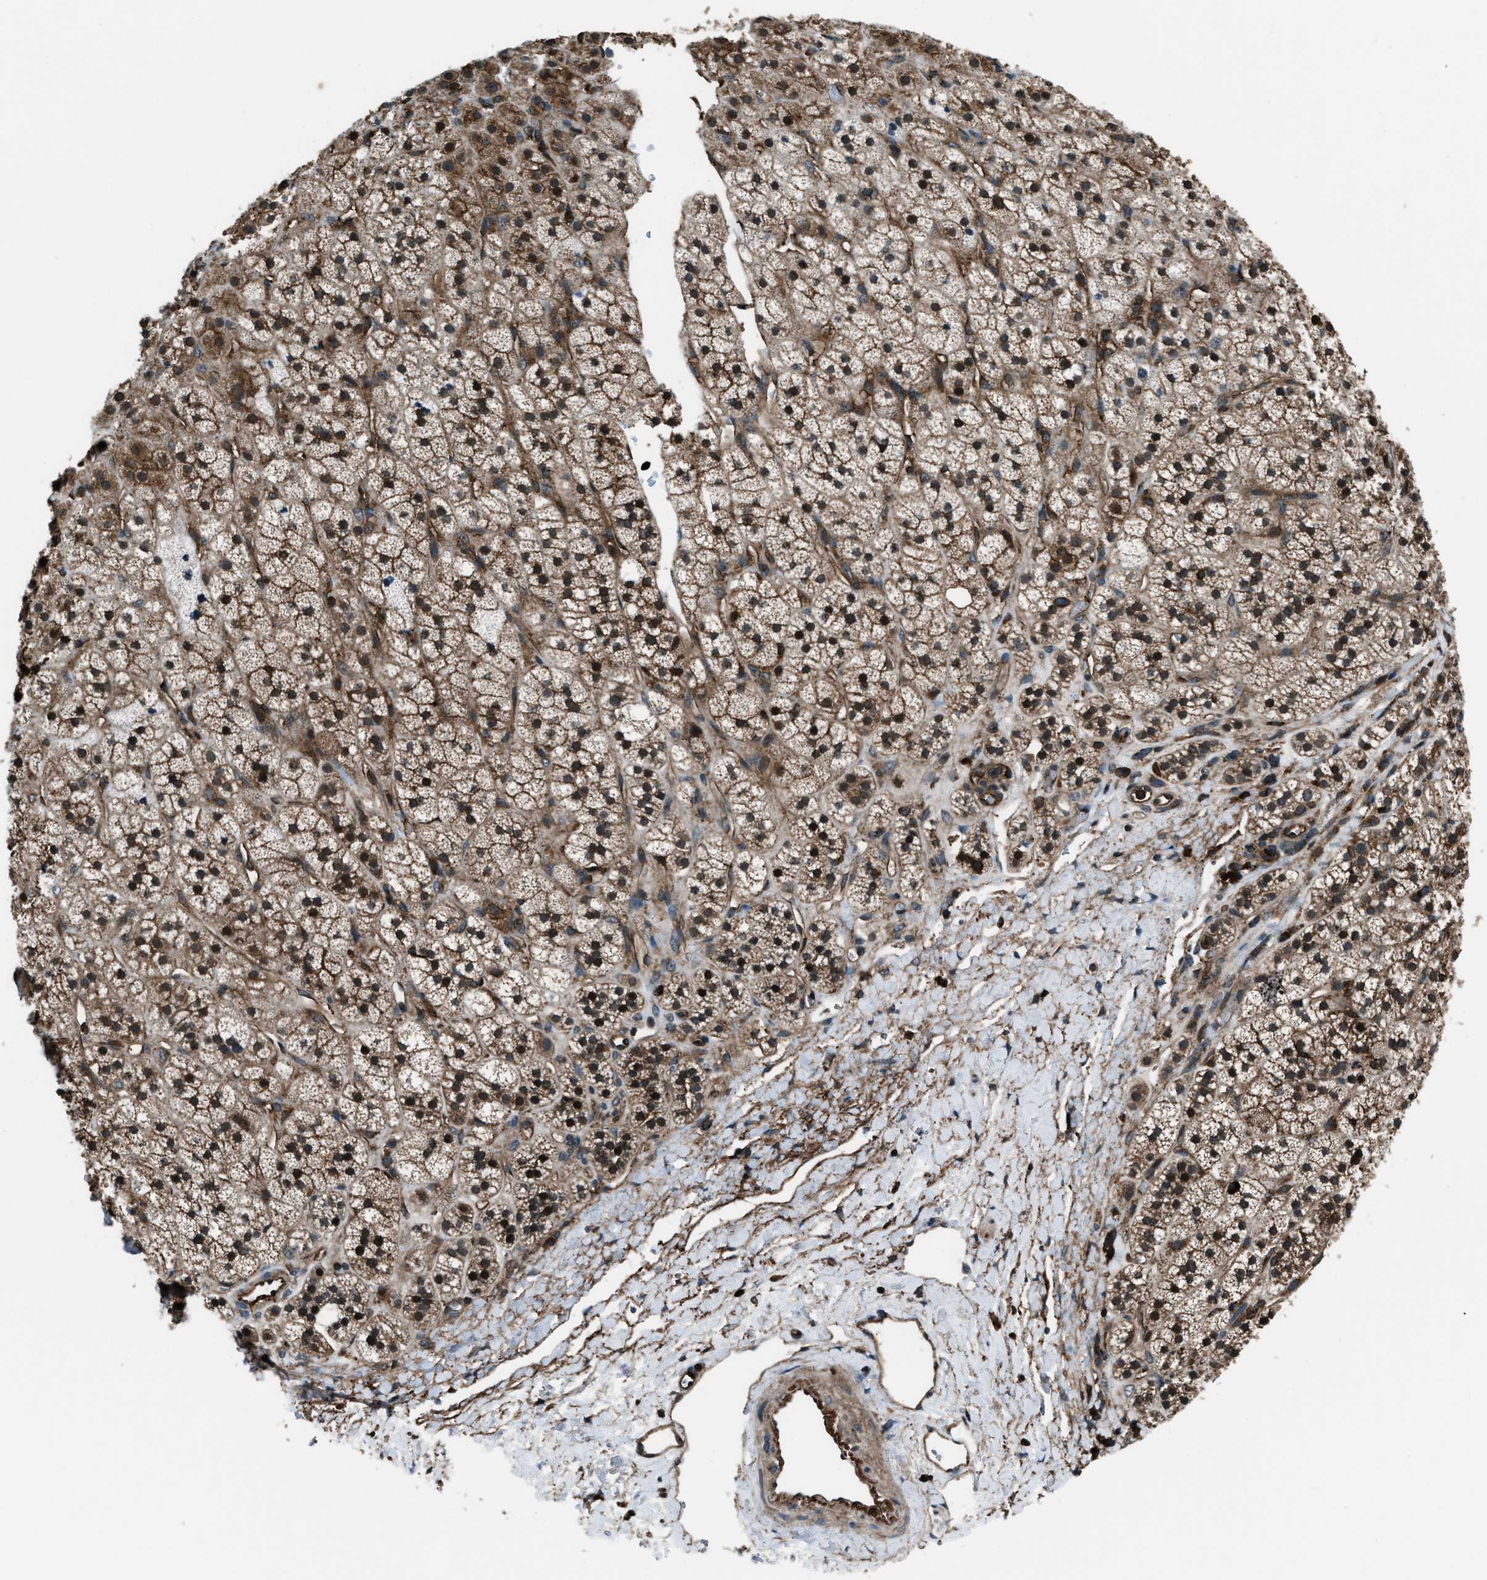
{"staining": {"intensity": "strong", "quantity": ">75%", "location": "cytoplasmic/membranous,nuclear"}, "tissue": "adrenal gland", "cell_type": "Glandular cells", "image_type": "normal", "snomed": [{"axis": "morphology", "description": "Normal tissue, NOS"}, {"axis": "topography", "description": "Adrenal gland"}], "caption": "About >75% of glandular cells in benign human adrenal gland exhibit strong cytoplasmic/membranous,nuclear protein staining as visualized by brown immunohistochemical staining.", "gene": "SNX30", "patient": {"sex": "male", "age": 56}}